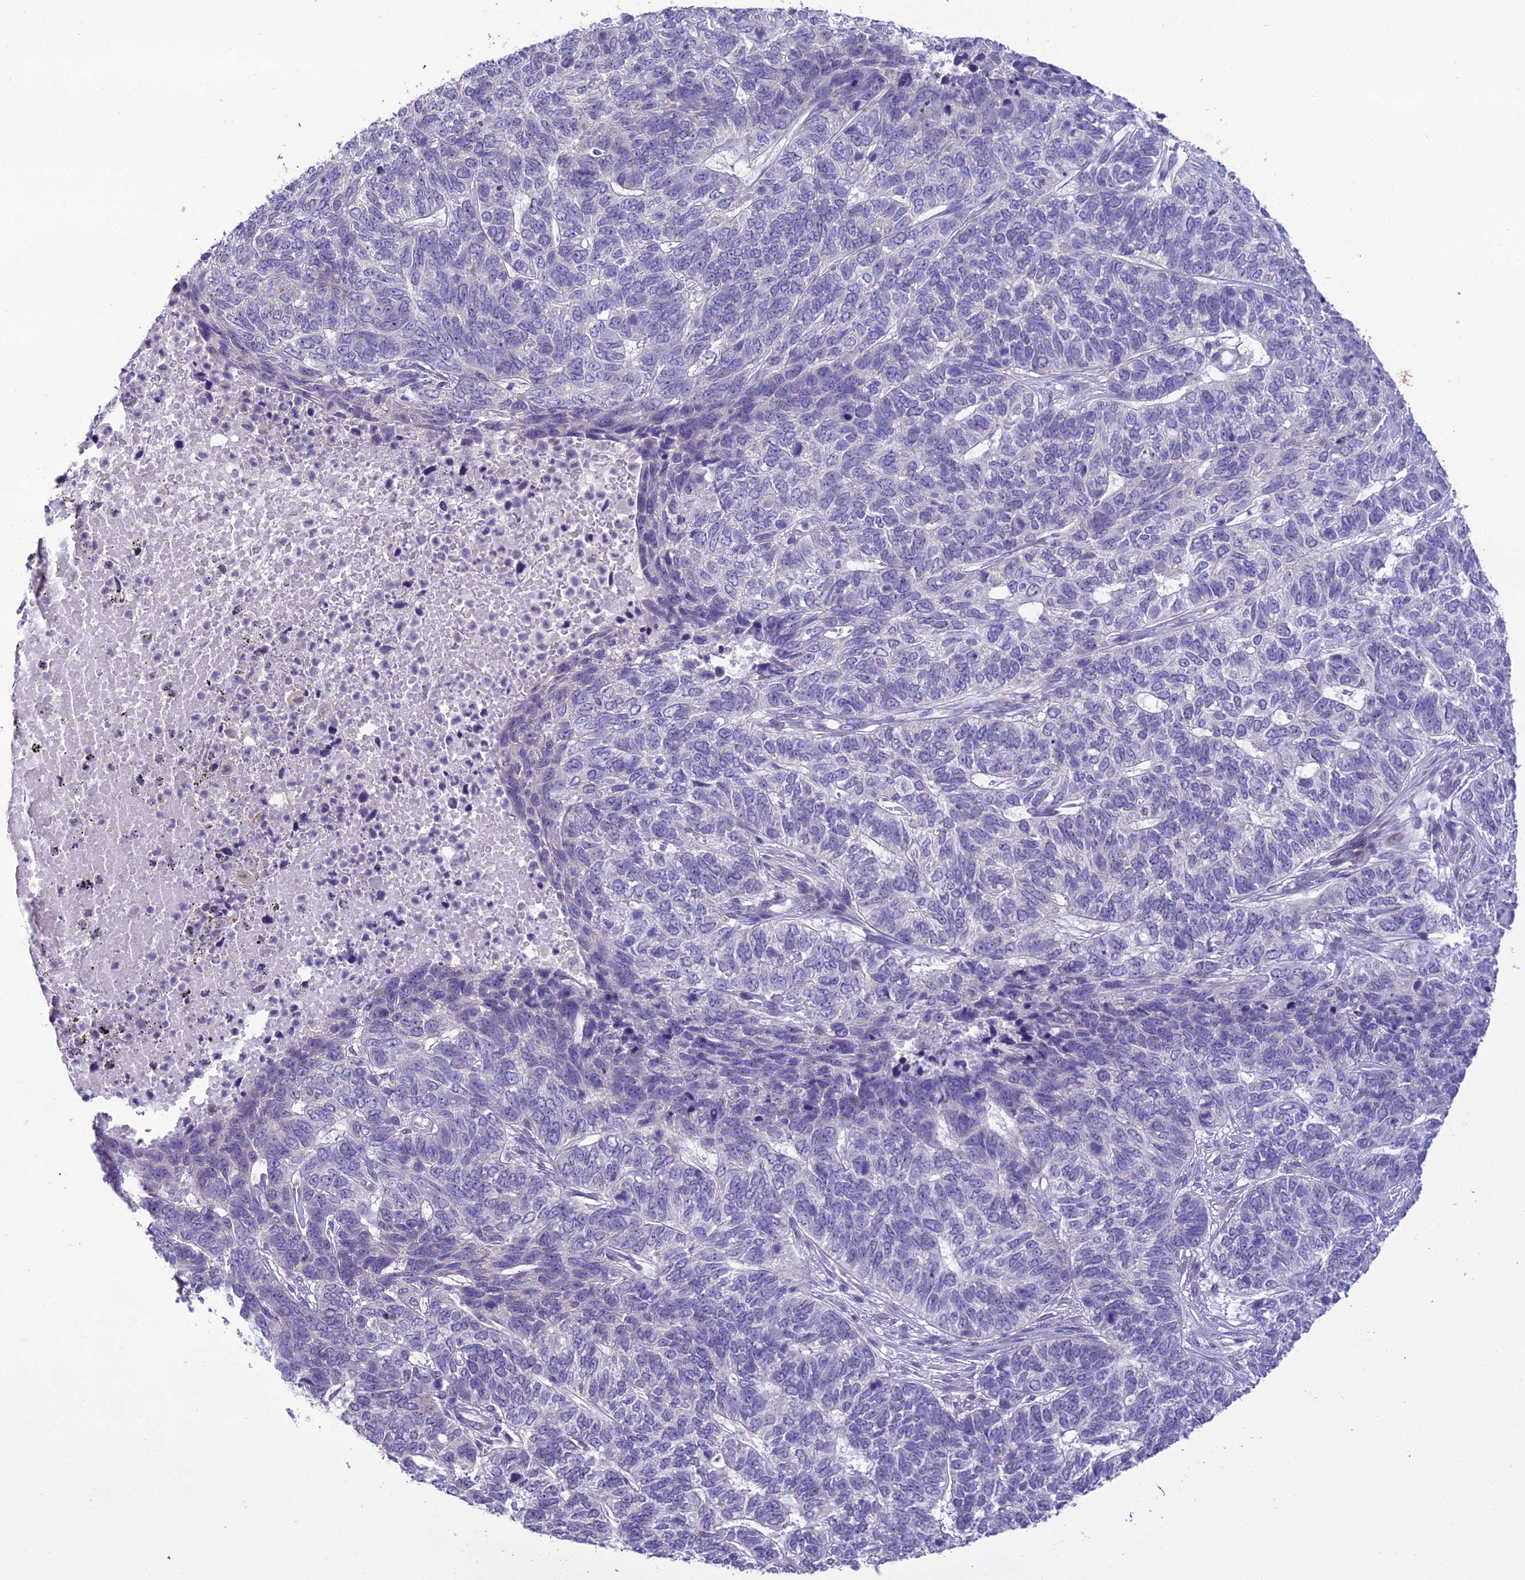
{"staining": {"intensity": "negative", "quantity": "none", "location": "none"}, "tissue": "skin cancer", "cell_type": "Tumor cells", "image_type": "cancer", "snomed": [{"axis": "morphology", "description": "Basal cell carcinoma"}, {"axis": "topography", "description": "Skin"}], "caption": "There is no significant staining in tumor cells of skin basal cell carcinoma. (Immunohistochemistry, brightfield microscopy, high magnification).", "gene": "SCRT1", "patient": {"sex": "female", "age": 65}}